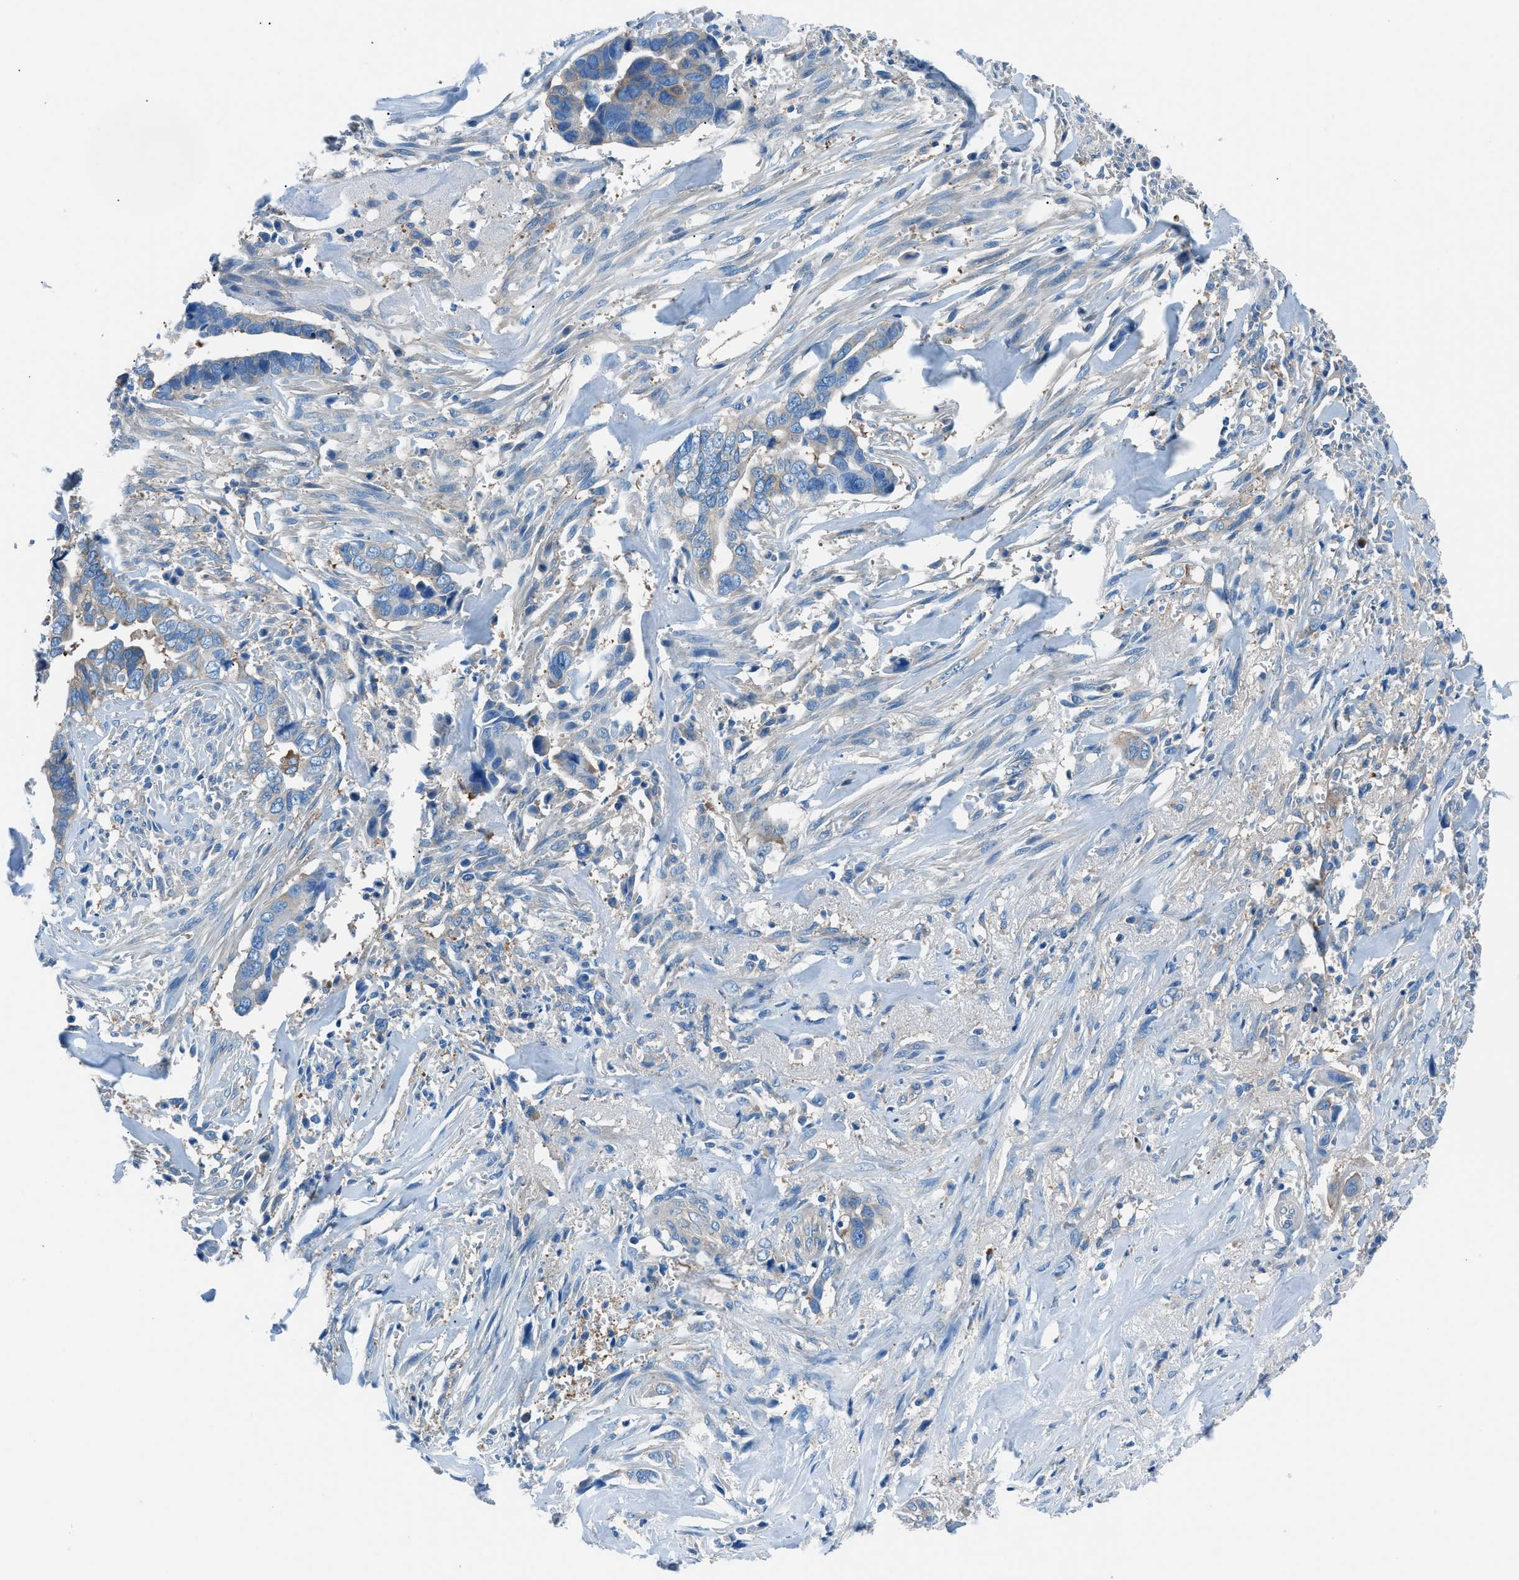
{"staining": {"intensity": "weak", "quantity": "25%-75%", "location": "cytoplasmic/membranous"}, "tissue": "liver cancer", "cell_type": "Tumor cells", "image_type": "cancer", "snomed": [{"axis": "morphology", "description": "Cholangiocarcinoma"}, {"axis": "topography", "description": "Liver"}], "caption": "Weak cytoplasmic/membranous staining for a protein is identified in approximately 25%-75% of tumor cells of liver cancer using immunohistochemistry.", "gene": "SARS1", "patient": {"sex": "female", "age": 79}}